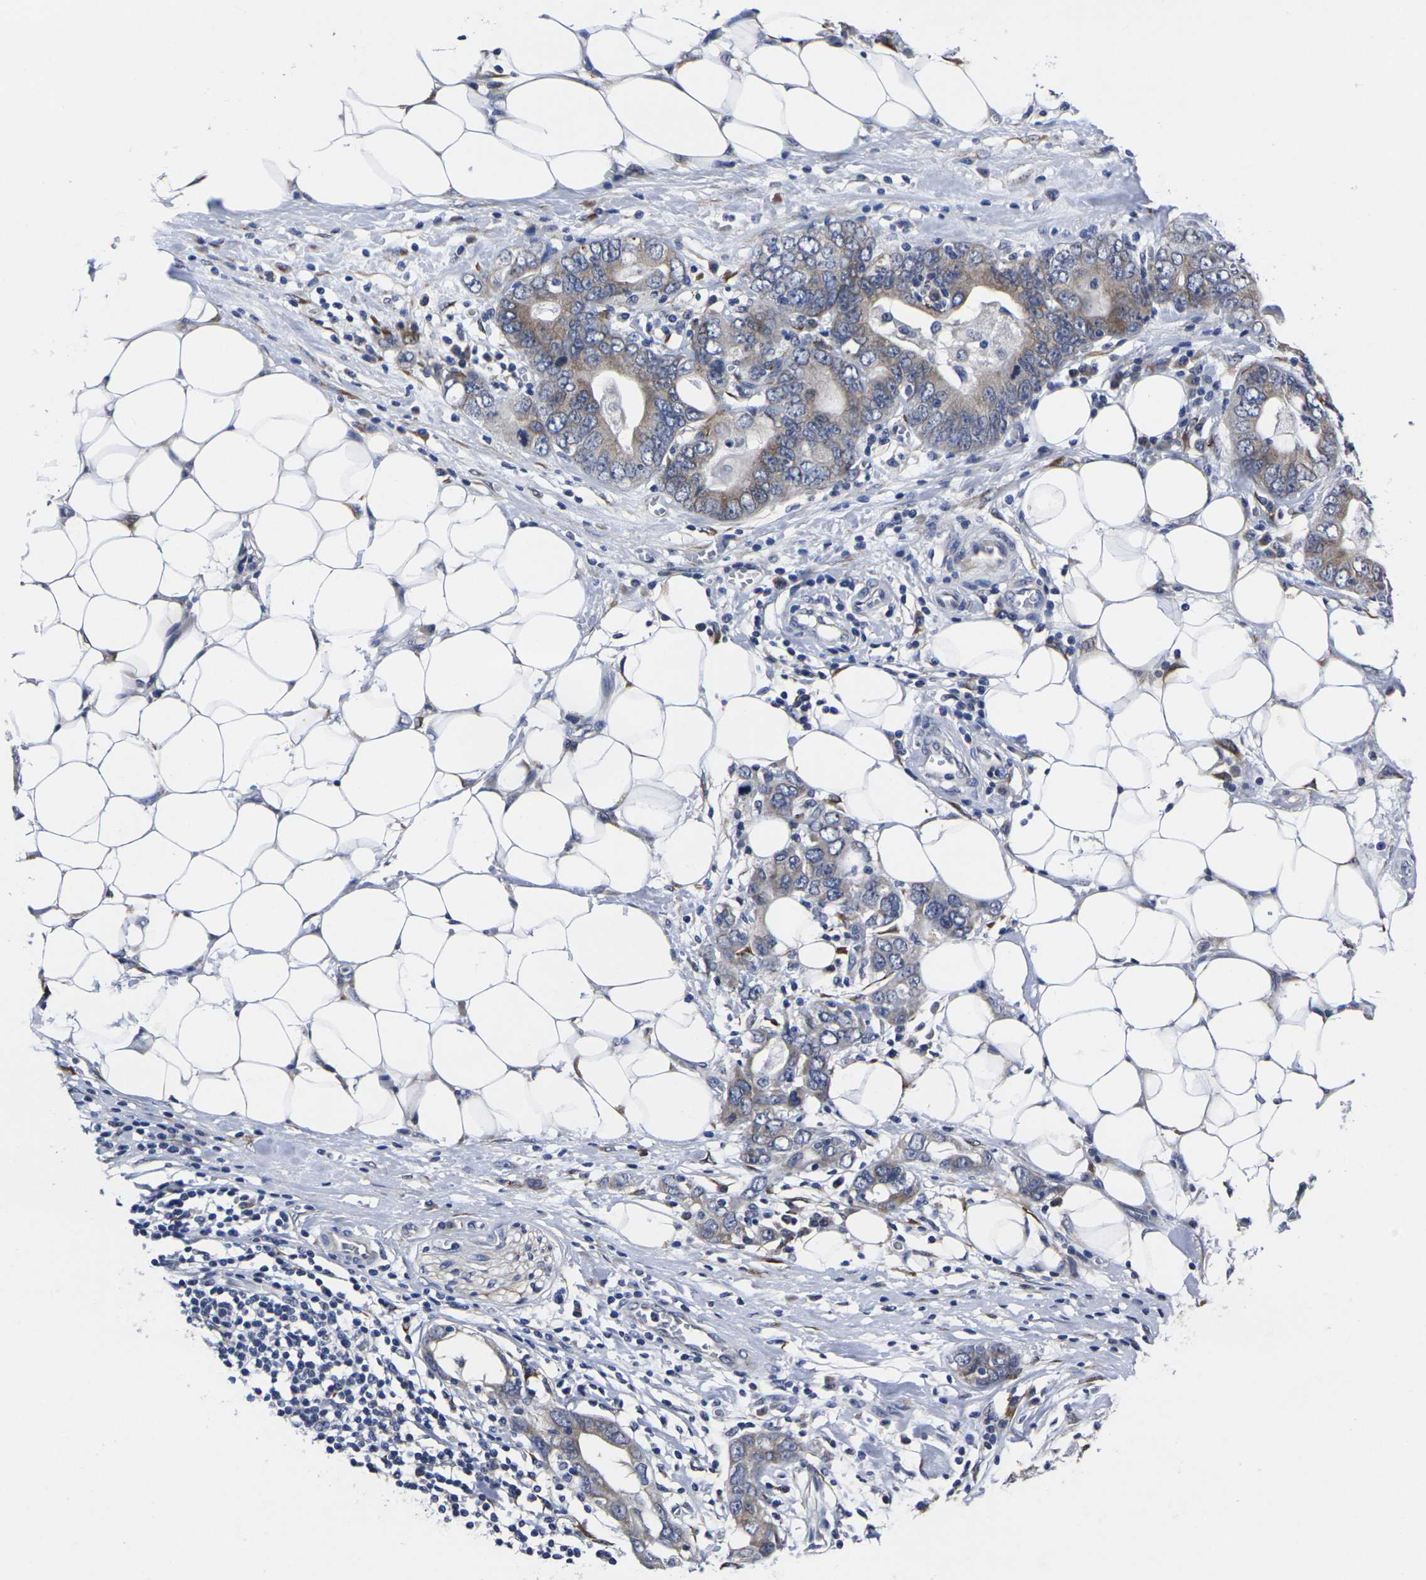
{"staining": {"intensity": "weak", "quantity": ">75%", "location": "cytoplasmic/membranous"}, "tissue": "stomach cancer", "cell_type": "Tumor cells", "image_type": "cancer", "snomed": [{"axis": "morphology", "description": "Adenocarcinoma, NOS"}, {"axis": "topography", "description": "Stomach, lower"}], "caption": "An image of human adenocarcinoma (stomach) stained for a protein displays weak cytoplasmic/membranous brown staining in tumor cells.", "gene": "CYP2C8", "patient": {"sex": "female", "age": 93}}